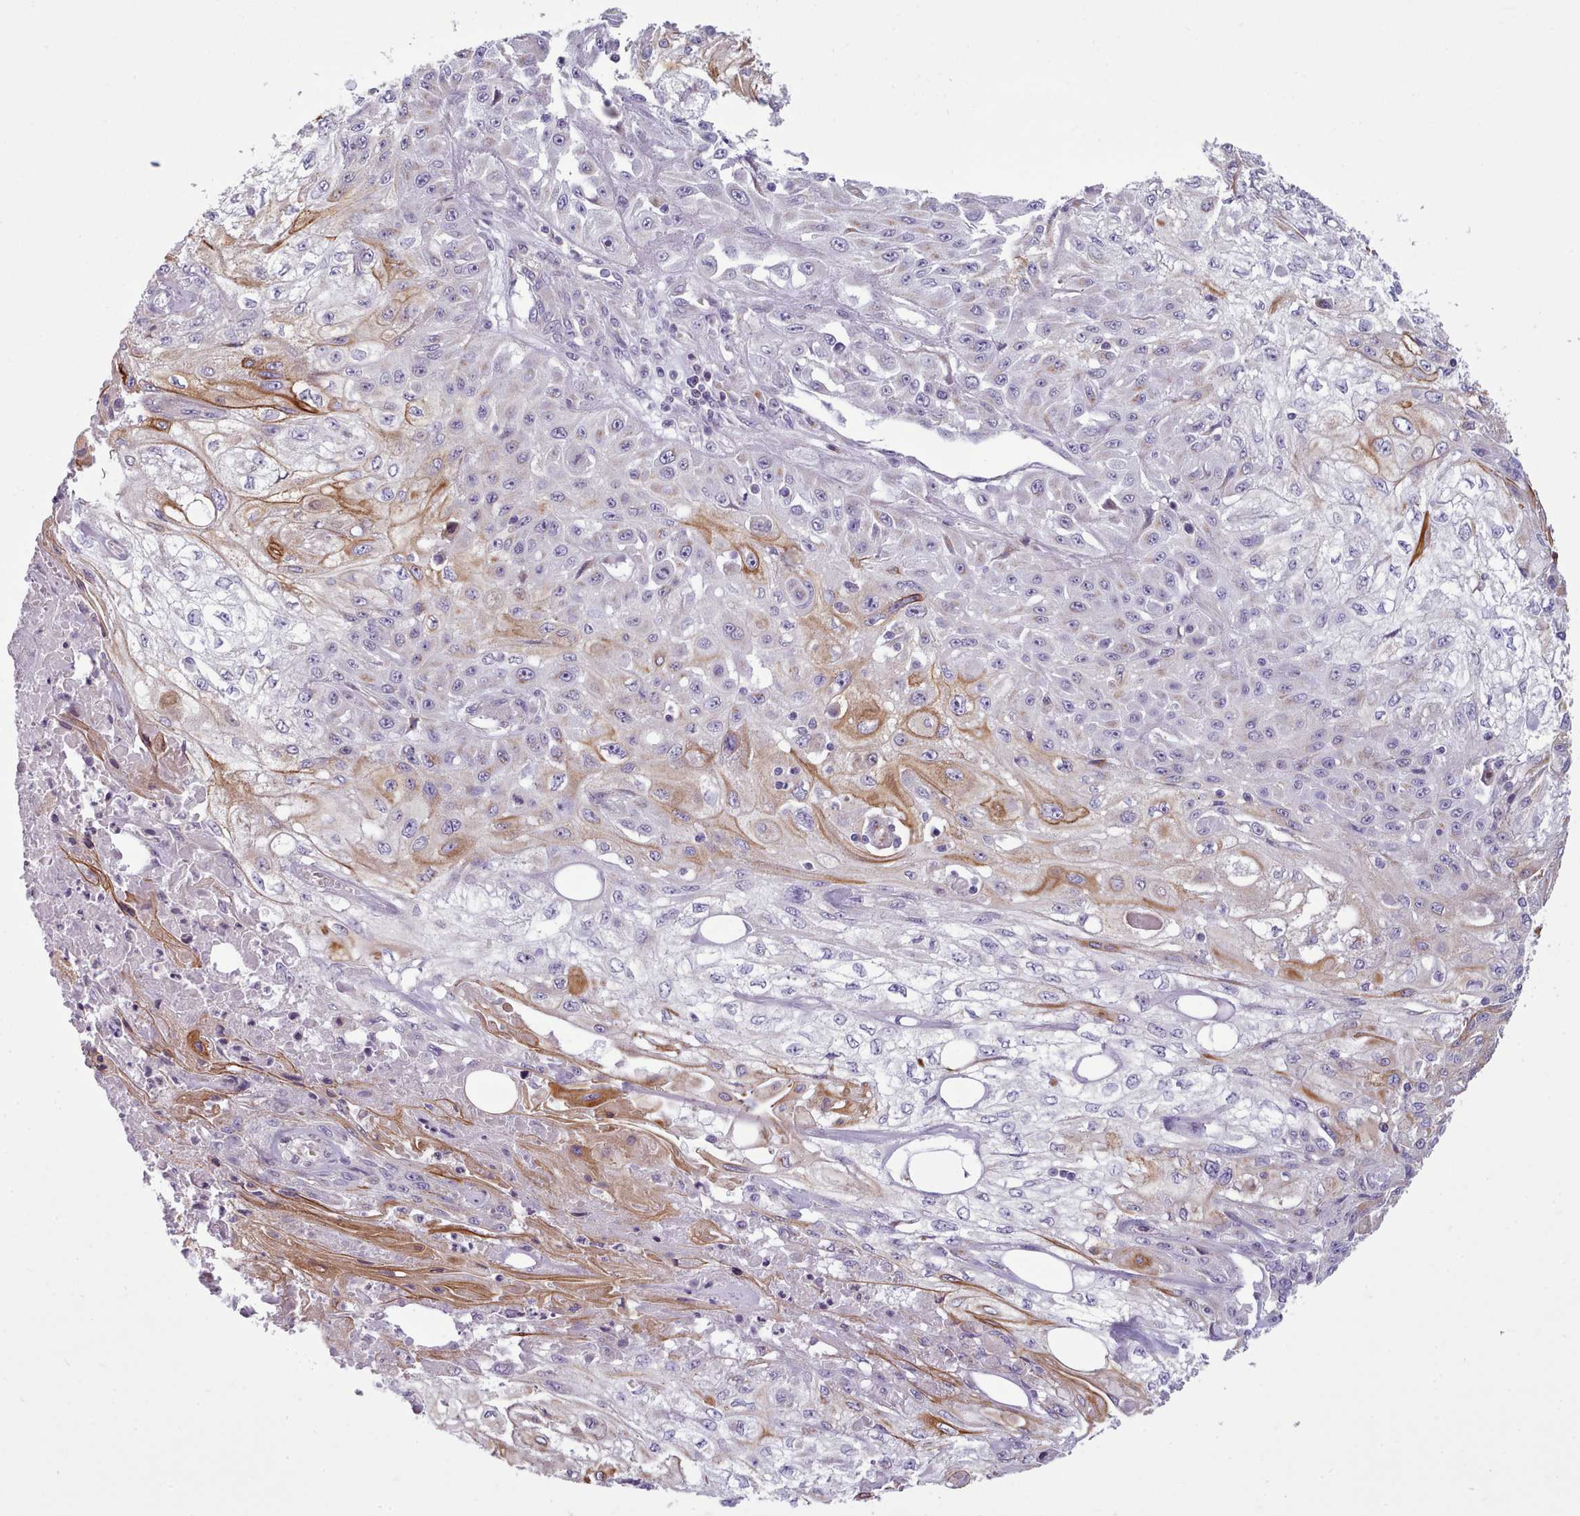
{"staining": {"intensity": "moderate", "quantity": "<25%", "location": "cytoplasmic/membranous"}, "tissue": "skin cancer", "cell_type": "Tumor cells", "image_type": "cancer", "snomed": [{"axis": "morphology", "description": "Squamous cell carcinoma, NOS"}, {"axis": "morphology", "description": "Squamous cell carcinoma, metastatic, NOS"}, {"axis": "topography", "description": "Skin"}, {"axis": "topography", "description": "Lymph node"}], "caption": "DAB (3,3'-diaminobenzidine) immunohistochemical staining of skin cancer (squamous cell carcinoma) shows moderate cytoplasmic/membranous protein positivity in approximately <25% of tumor cells. (Brightfield microscopy of DAB IHC at high magnification).", "gene": "SLC52A3", "patient": {"sex": "male", "age": 75}}